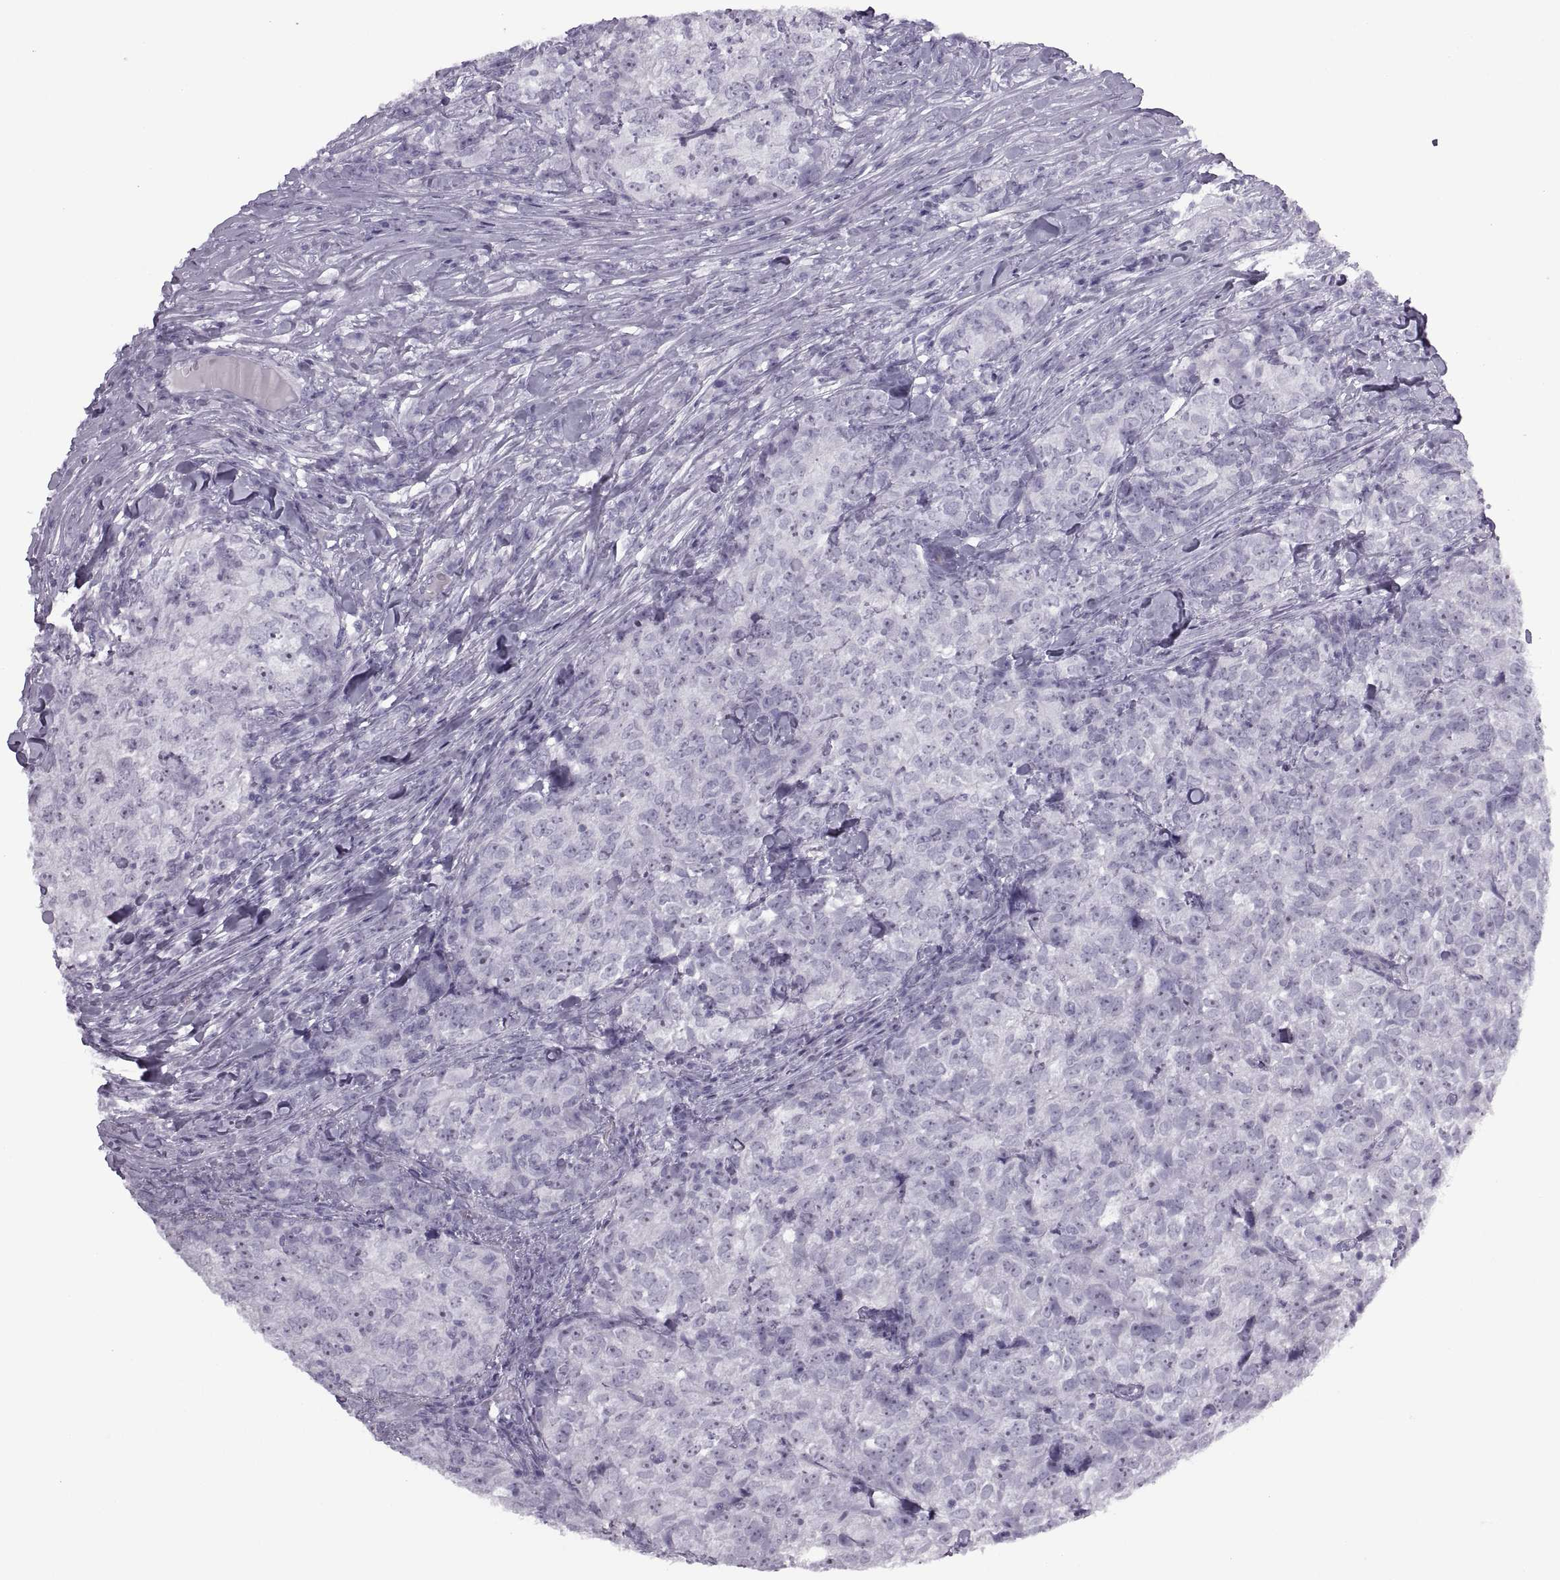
{"staining": {"intensity": "negative", "quantity": "none", "location": "none"}, "tissue": "breast cancer", "cell_type": "Tumor cells", "image_type": "cancer", "snomed": [{"axis": "morphology", "description": "Duct carcinoma"}, {"axis": "topography", "description": "Breast"}], "caption": "Tumor cells show no significant staining in breast cancer.", "gene": "FAM24A", "patient": {"sex": "female", "age": 30}}